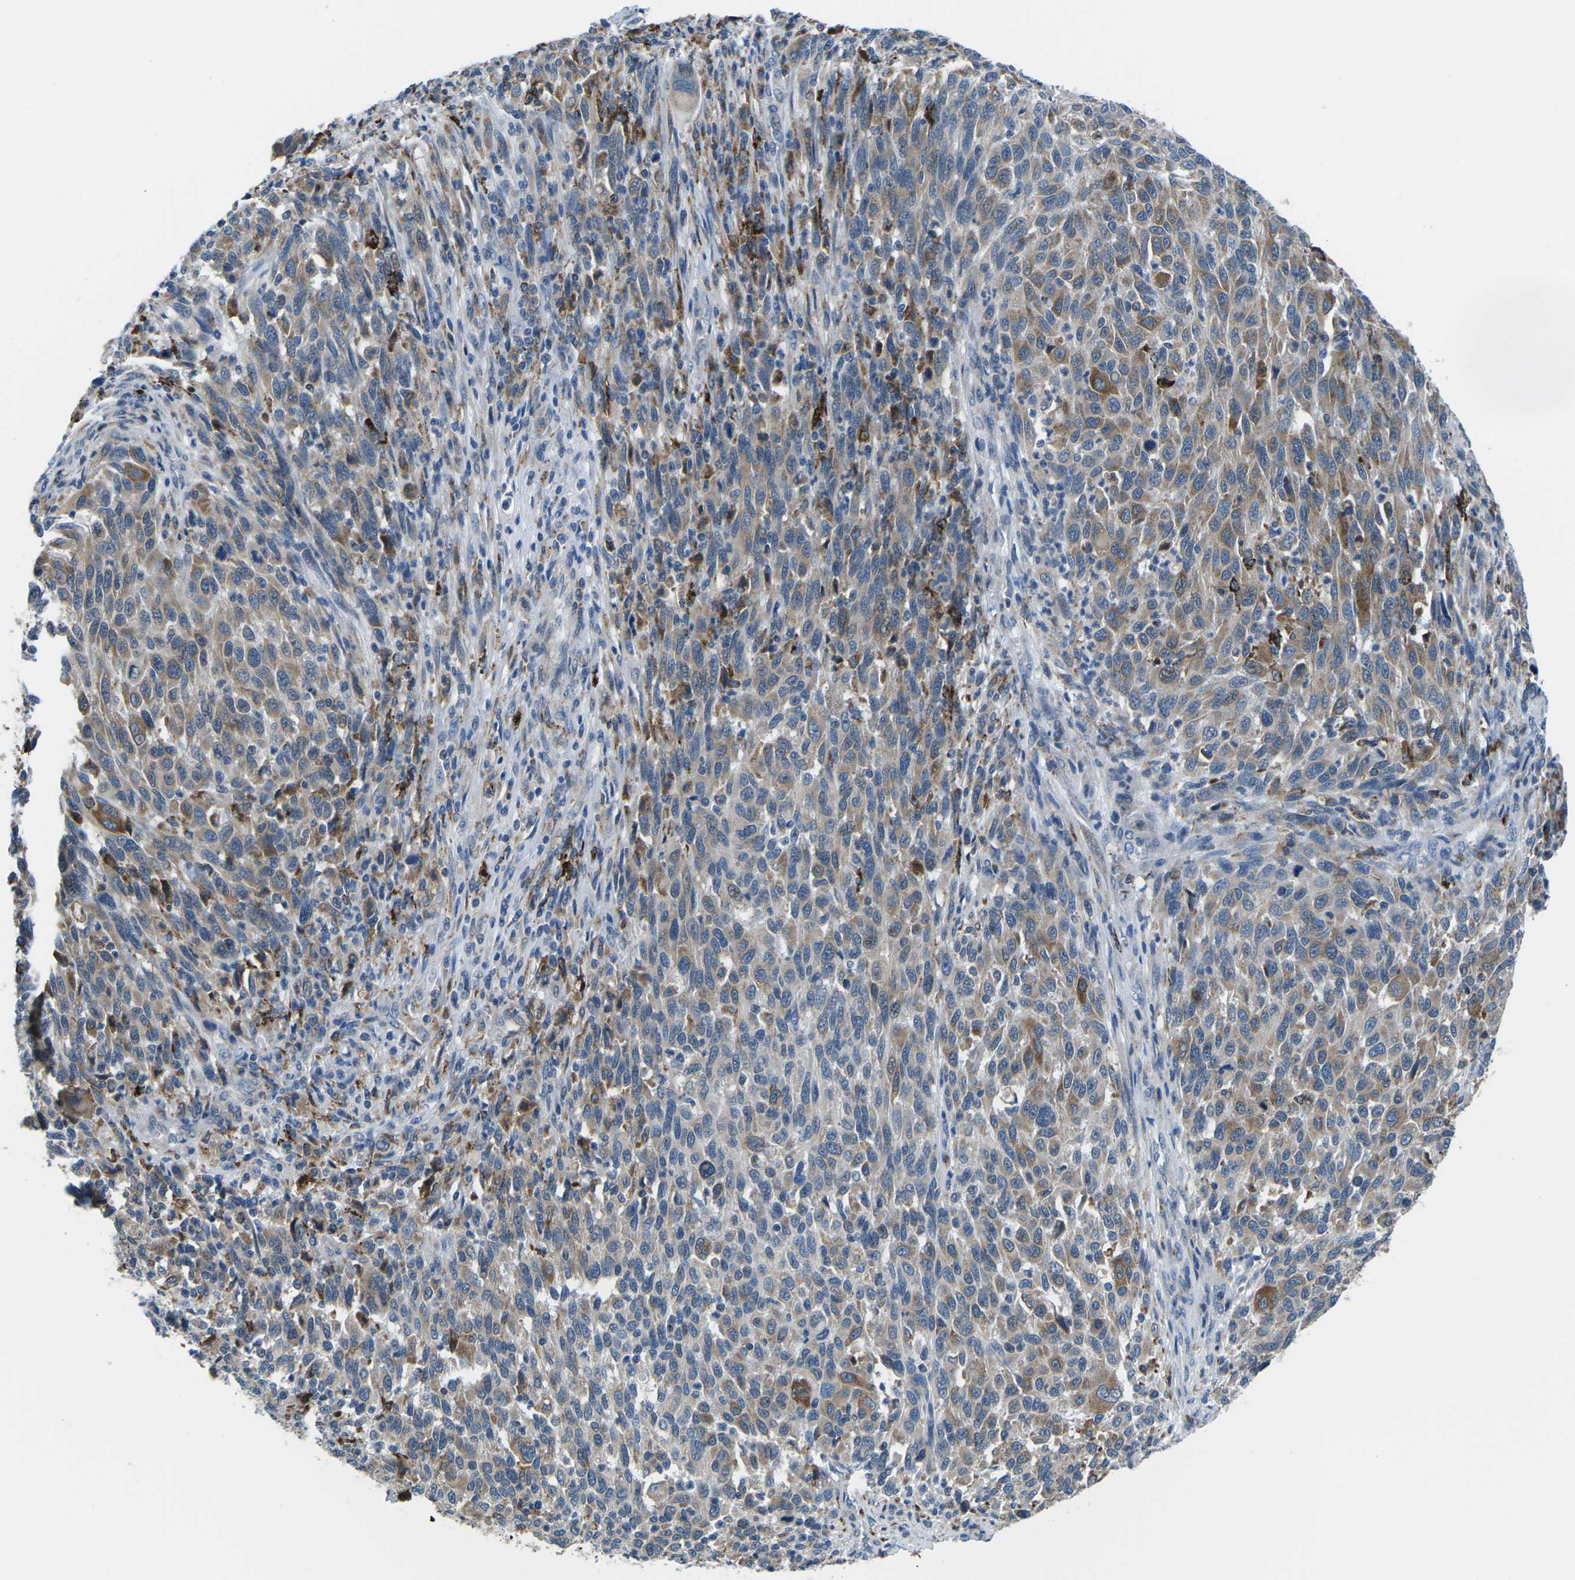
{"staining": {"intensity": "moderate", "quantity": "25%-75%", "location": "cytoplasmic/membranous"}, "tissue": "melanoma", "cell_type": "Tumor cells", "image_type": "cancer", "snomed": [{"axis": "morphology", "description": "Malignant melanoma, Metastatic site"}, {"axis": "topography", "description": "Lymph node"}], "caption": "Human melanoma stained with a protein marker displays moderate staining in tumor cells.", "gene": "PTPN1", "patient": {"sex": "male", "age": 61}}